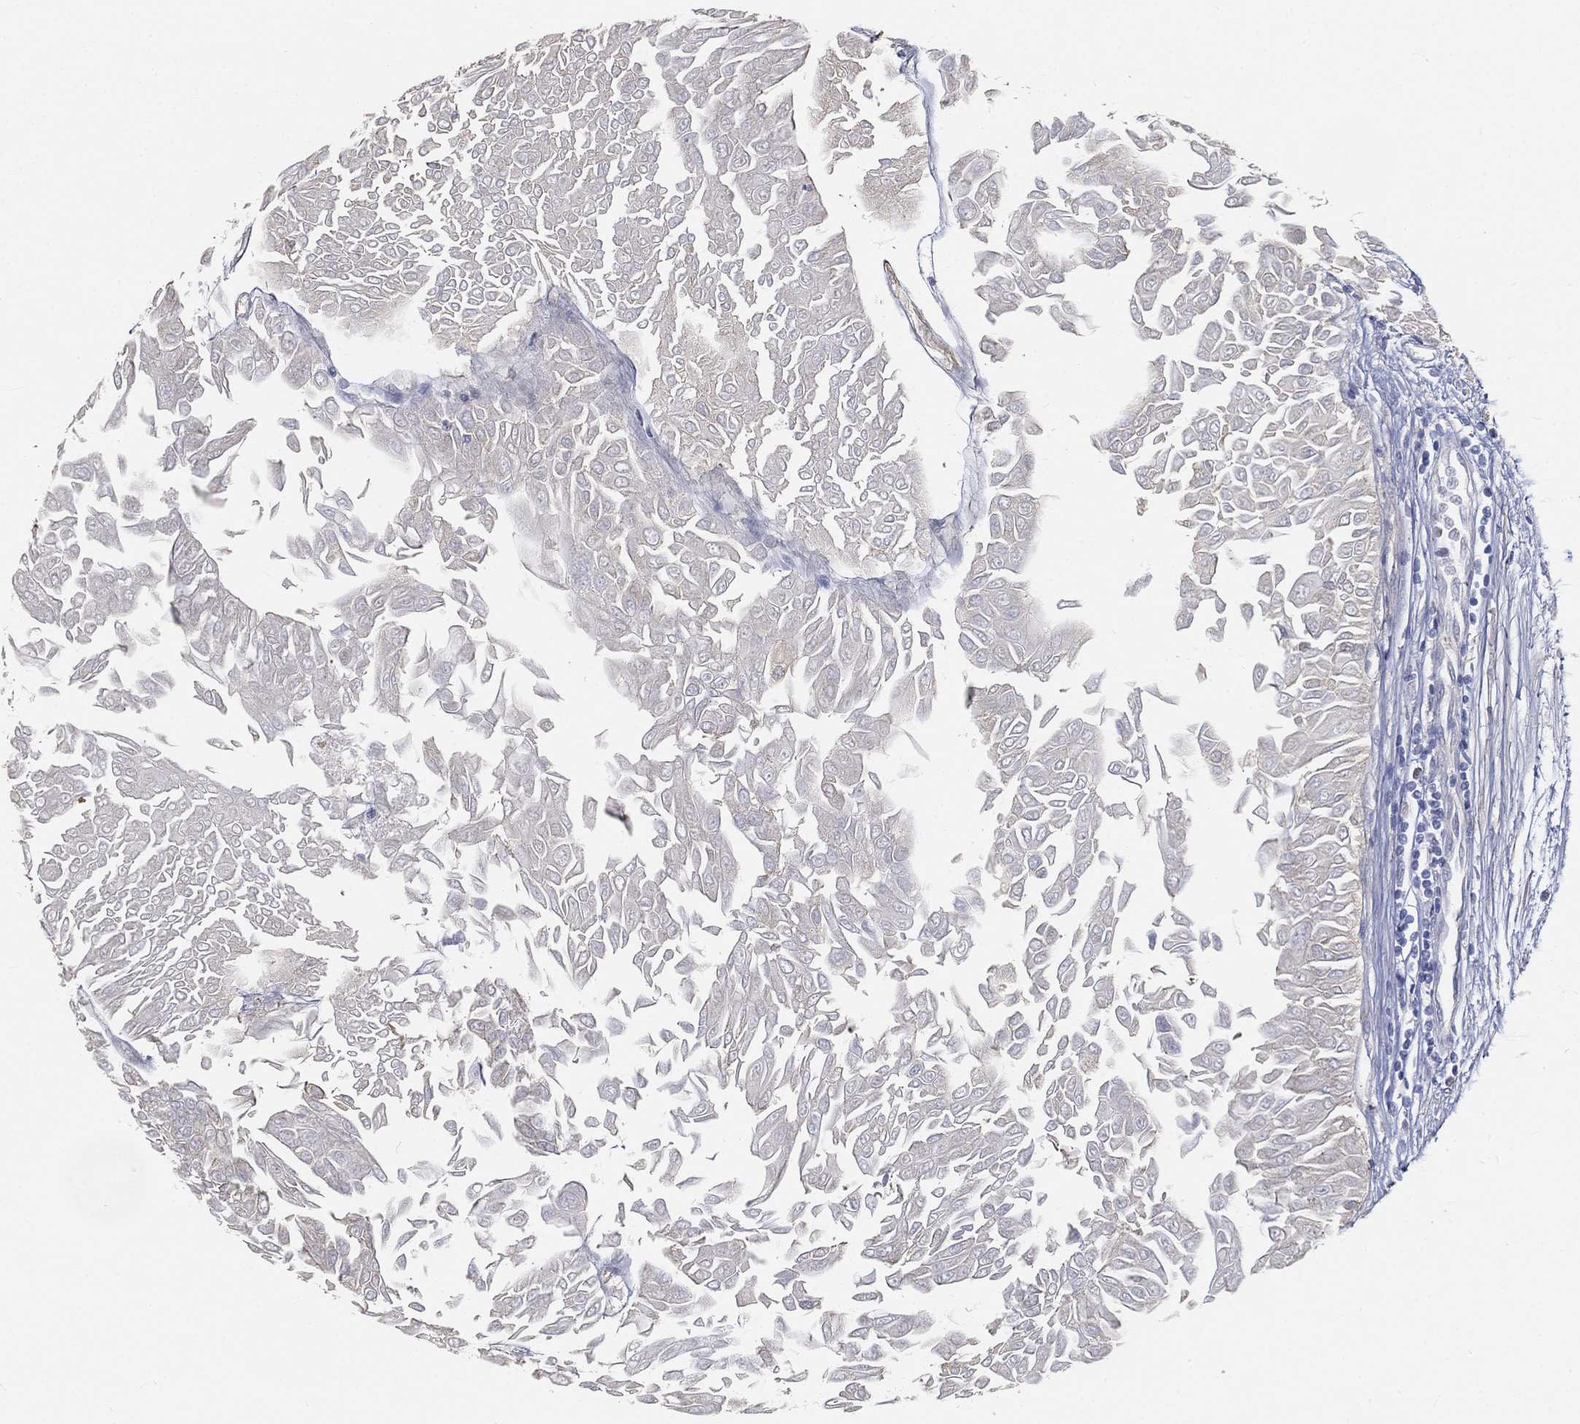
{"staining": {"intensity": "negative", "quantity": "none", "location": "none"}, "tissue": "urothelial cancer", "cell_type": "Tumor cells", "image_type": "cancer", "snomed": [{"axis": "morphology", "description": "Urothelial carcinoma, Low grade"}, {"axis": "topography", "description": "Urinary bladder"}], "caption": "DAB (3,3'-diaminobenzidine) immunohistochemical staining of urothelial cancer demonstrates no significant staining in tumor cells.", "gene": "TMEM25", "patient": {"sex": "male", "age": 67}}